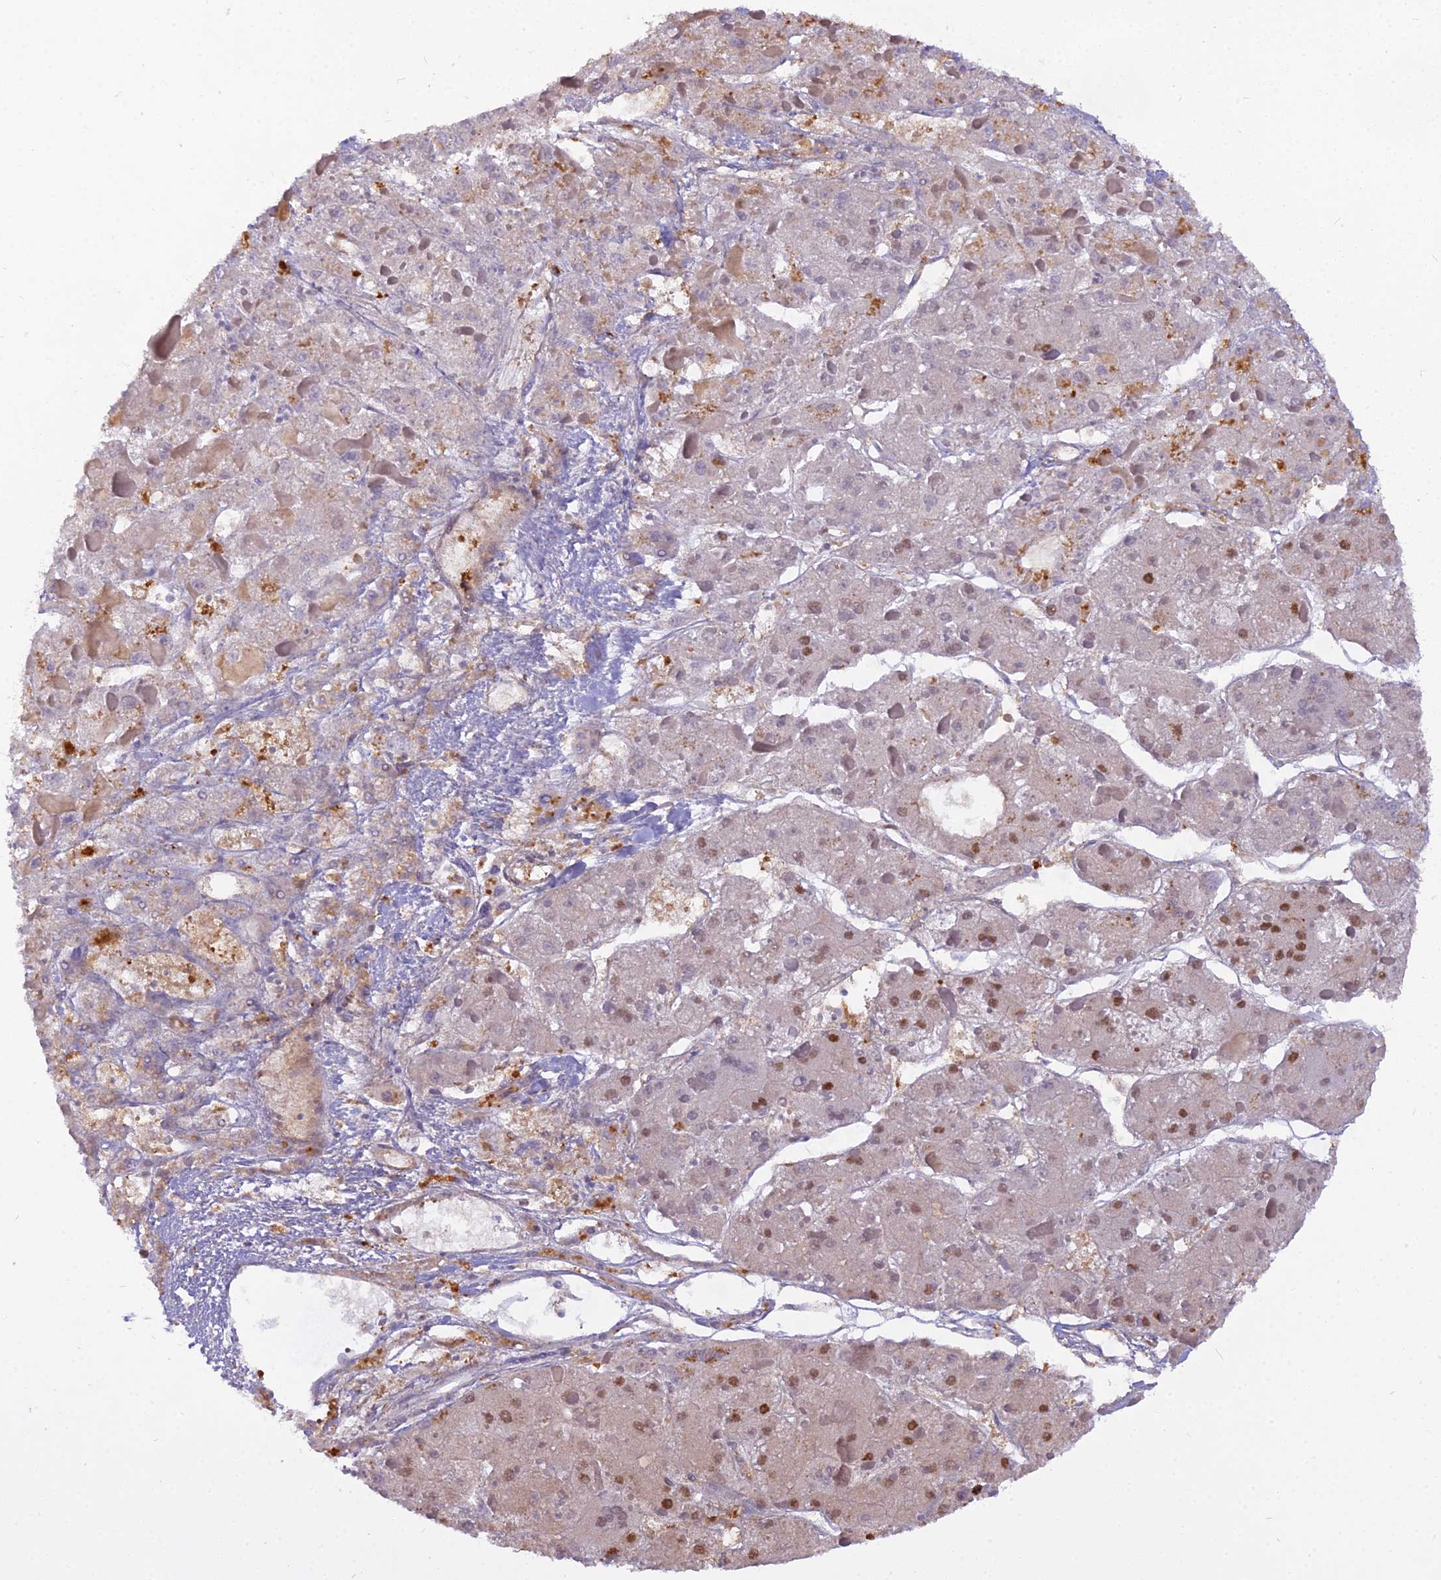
{"staining": {"intensity": "moderate", "quantity": "<25%", "location": "nuclear"}, "tissue": "liver cancer", "cell_type": "Tumor cells", "image_type": "cancer", "snomed": [{"axis": "morphology", "description": "Carcinoma, Hepatocellular, NOS"}, {"axis": "topography", "description": "Liver"}], "caption": "Liver cancer stained with a protein marker exhibits moderate staining in tumor cells.", "gene": "NPEPL1", "patient": {"sex": "female", "age": 73}}